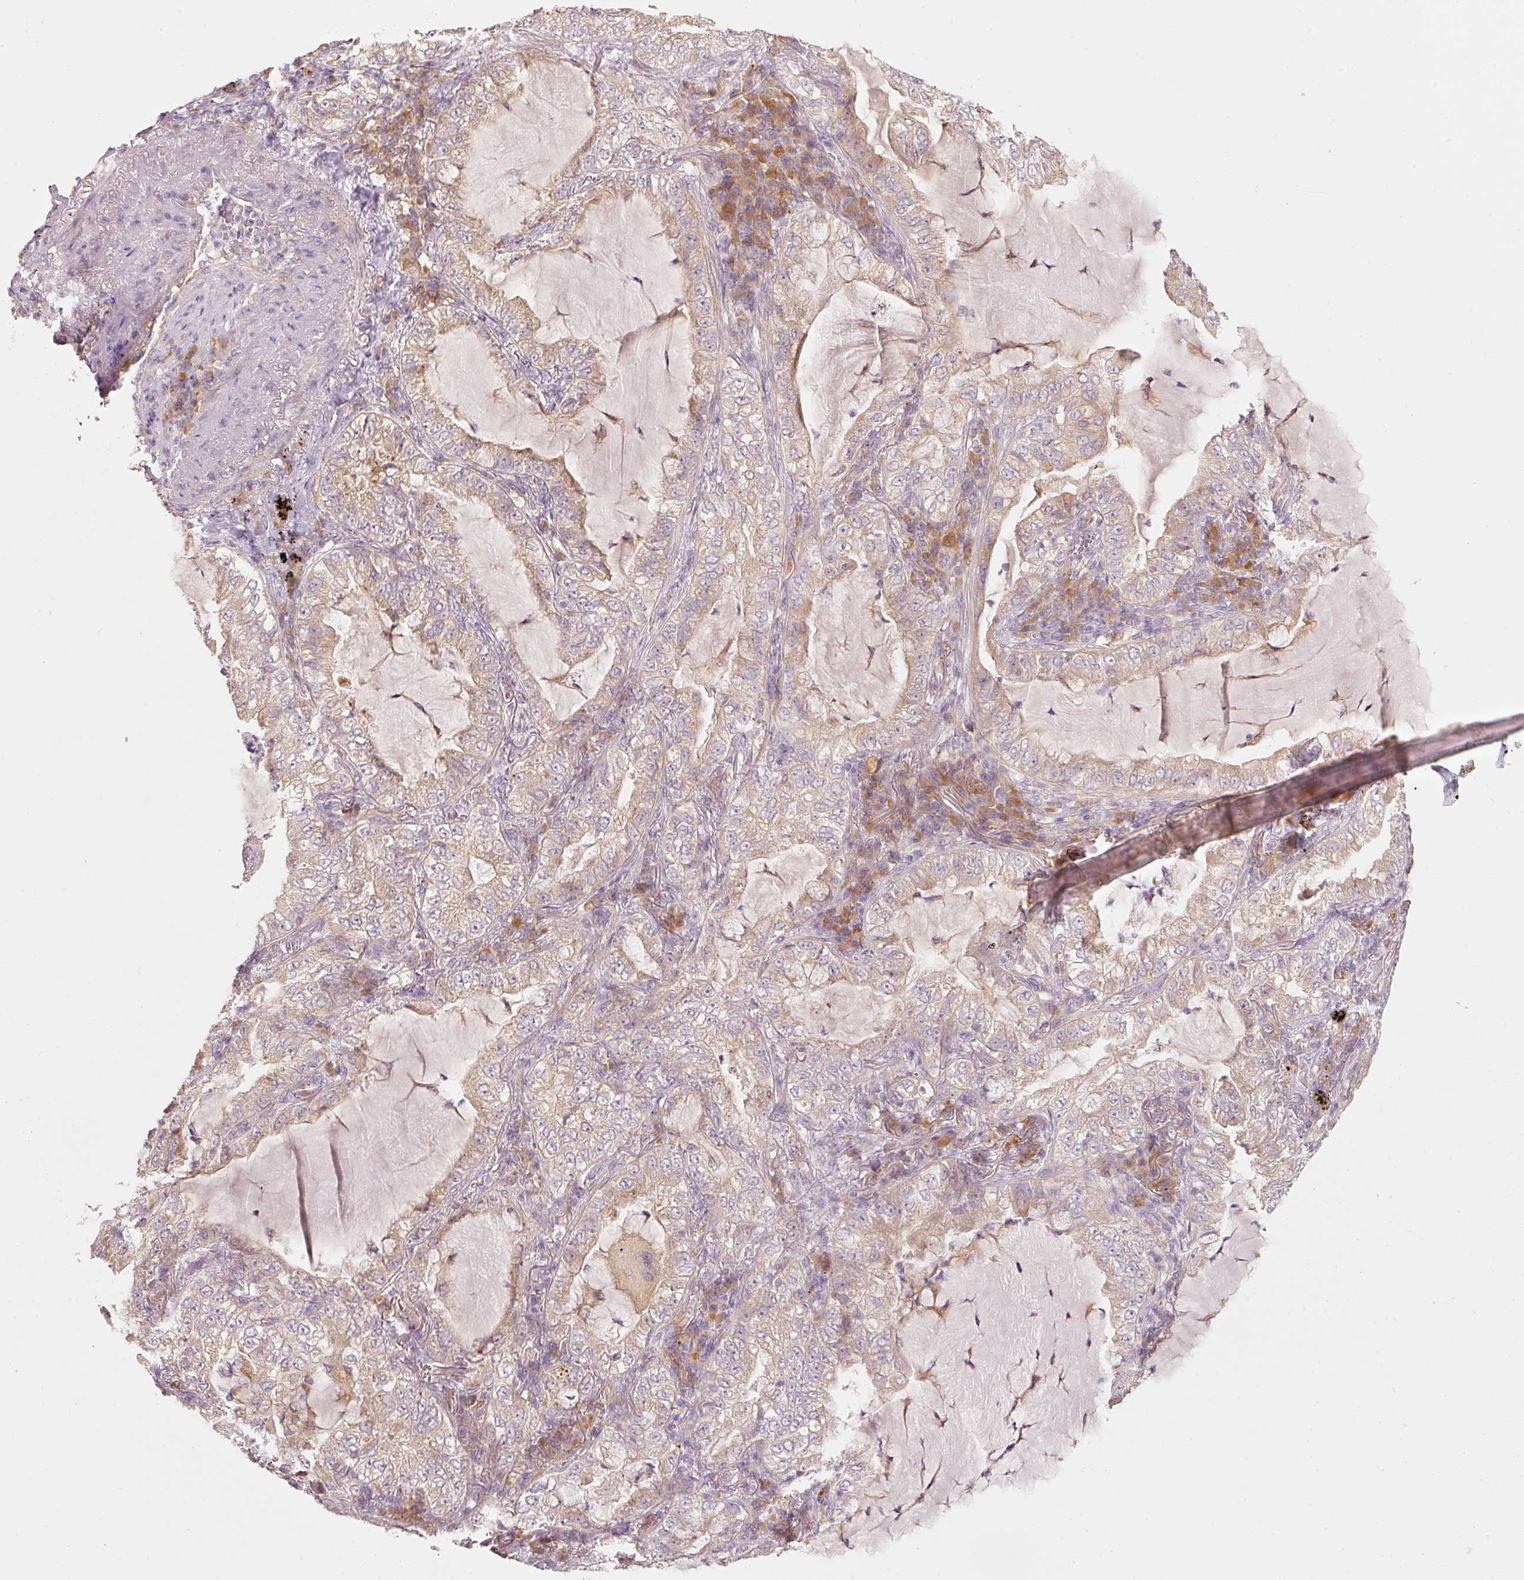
{"staining": {"intensity": "moderate", "quantity": "25%-75%", "location": "cytoplasmic/membranous"}, "tissue": "lung cancer", "cell_type": "Tumor cells", "image_type": "cancer", "snomed": [{"axis": "morphology", "description": "Adenocarcinoma, NOS"}, {"axis": "topography", "description": "Lung"}], "caption": "Moderate cytoplasmic/membranous staining is seen in about 25%-75% of tumor cells in adenocarcinoma (lung).", "gene": "MAP10", "patient": {"sex": "female", "age": 73}}